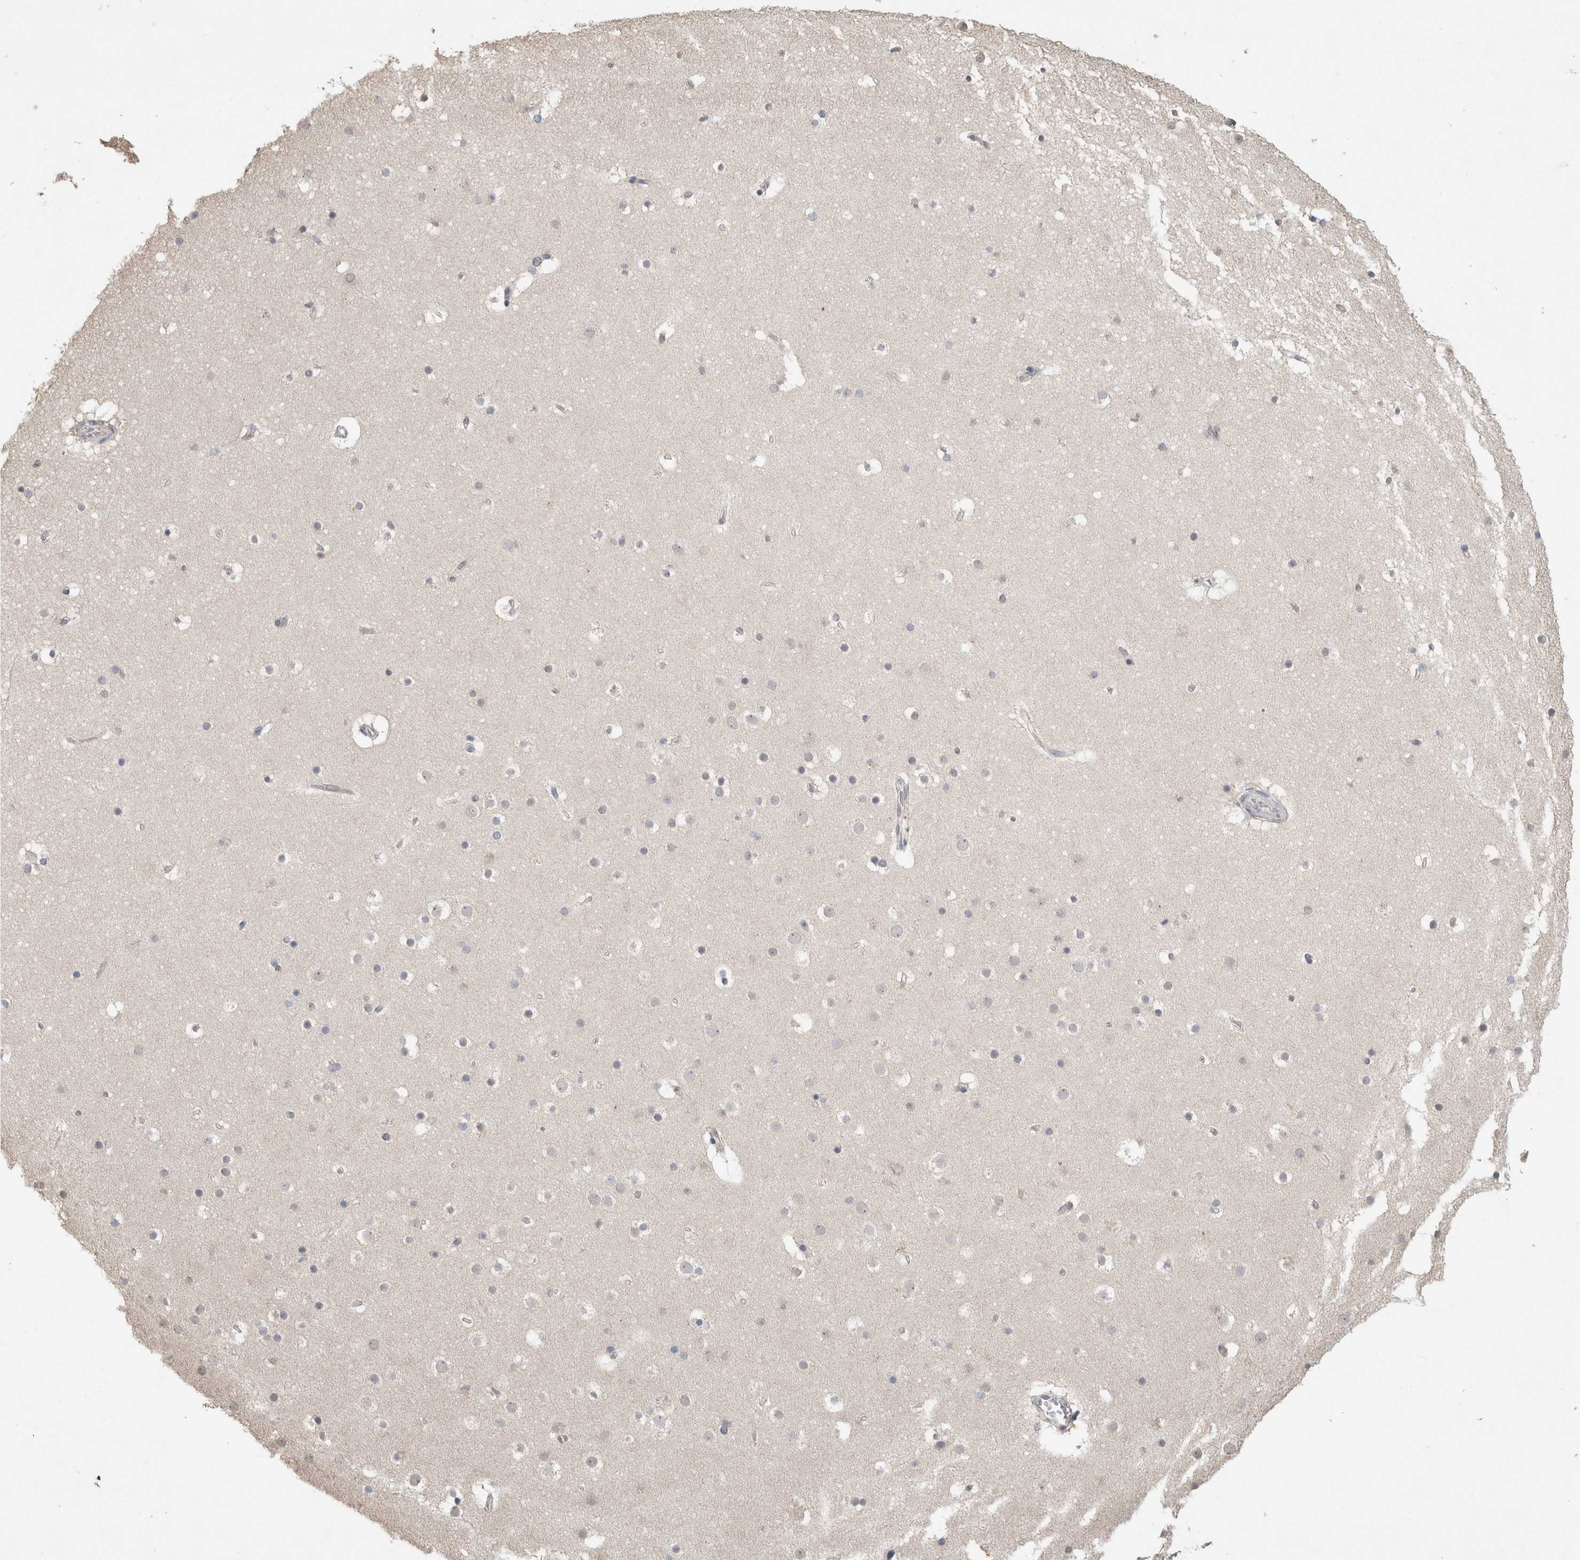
{"staining": {"intensity": "negative", "quantity": "none", "location": "none"}, "tissue": "cerebral cortex", "cell_type": "Endothelial cells", "image_type": "normal", "snomed": [{"axis": "morphology", "description": "Normal tissue, NOS"}, {"axis": "topography", "description": "Cerebral cortex"}], "caption": "The histopathology image displays no staining of endothelial cells in normal cerebral cortex. The staining was performed using DAB (3,3'-diaminobenzidine) to visualize the protein expression in brown, while the nuclei were stained in blue with hematoxylin (Magnification: 20x).", "gene": "NAALADL2", "patient": {"sex": "male", "age": 57}}